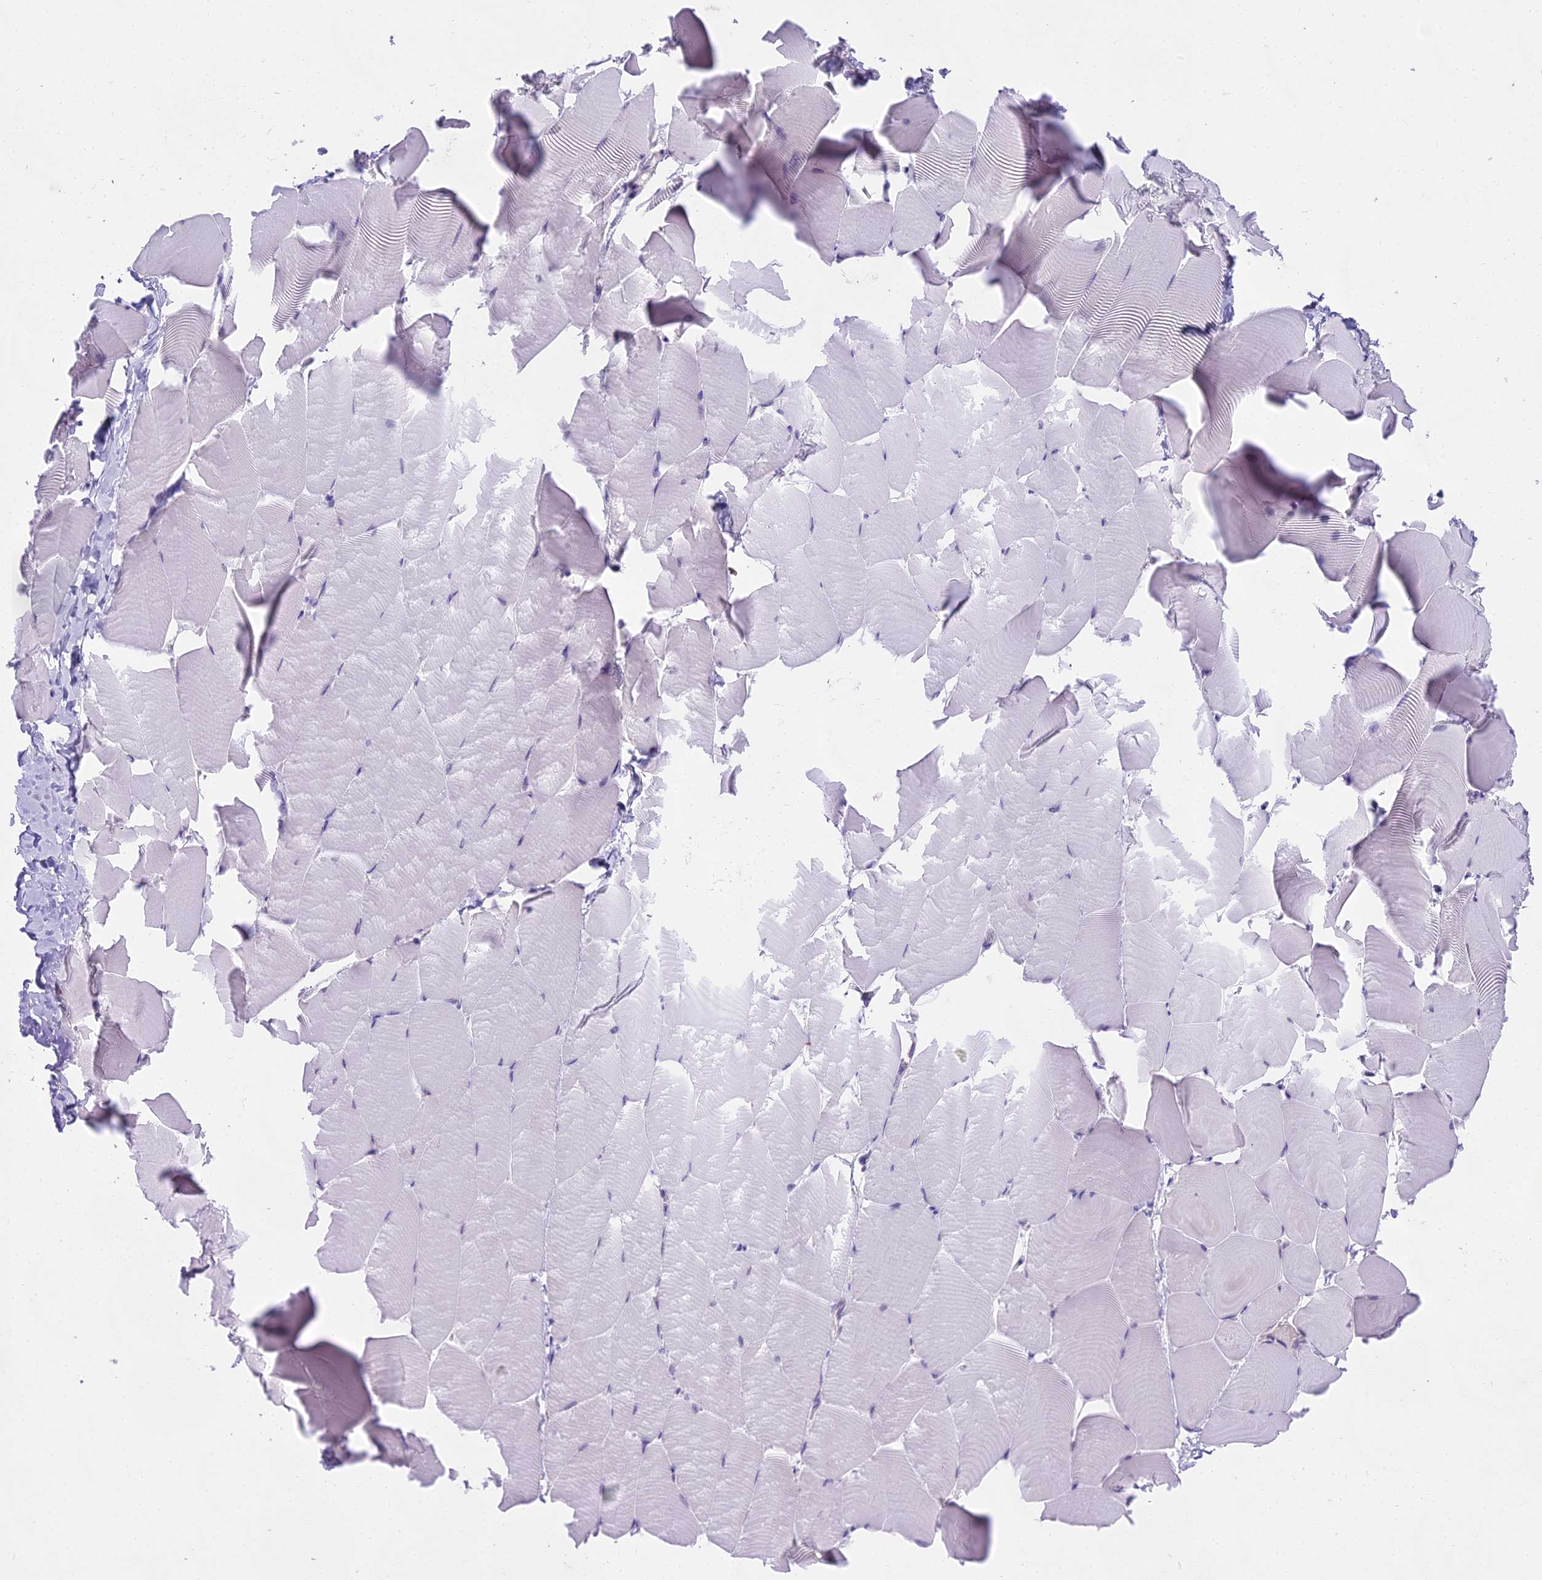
{"staining": {"intensity": "negative", "quantity": "none", "location": "none"}, "tissue": "skeletal muscle", "cell_type": "Myocytes", "image_type": "normal", "snomed": [{"axis": "morphology", "description": "Normal tissue, NOS"}, {"axis": "topography", "description": "Skeletal muscle"}], "caption": "The image reveals no staining of myocytes in benign skeletal muscle.", "gene": "MAT2A", "patient": {"sex": "male", "age": 25}}